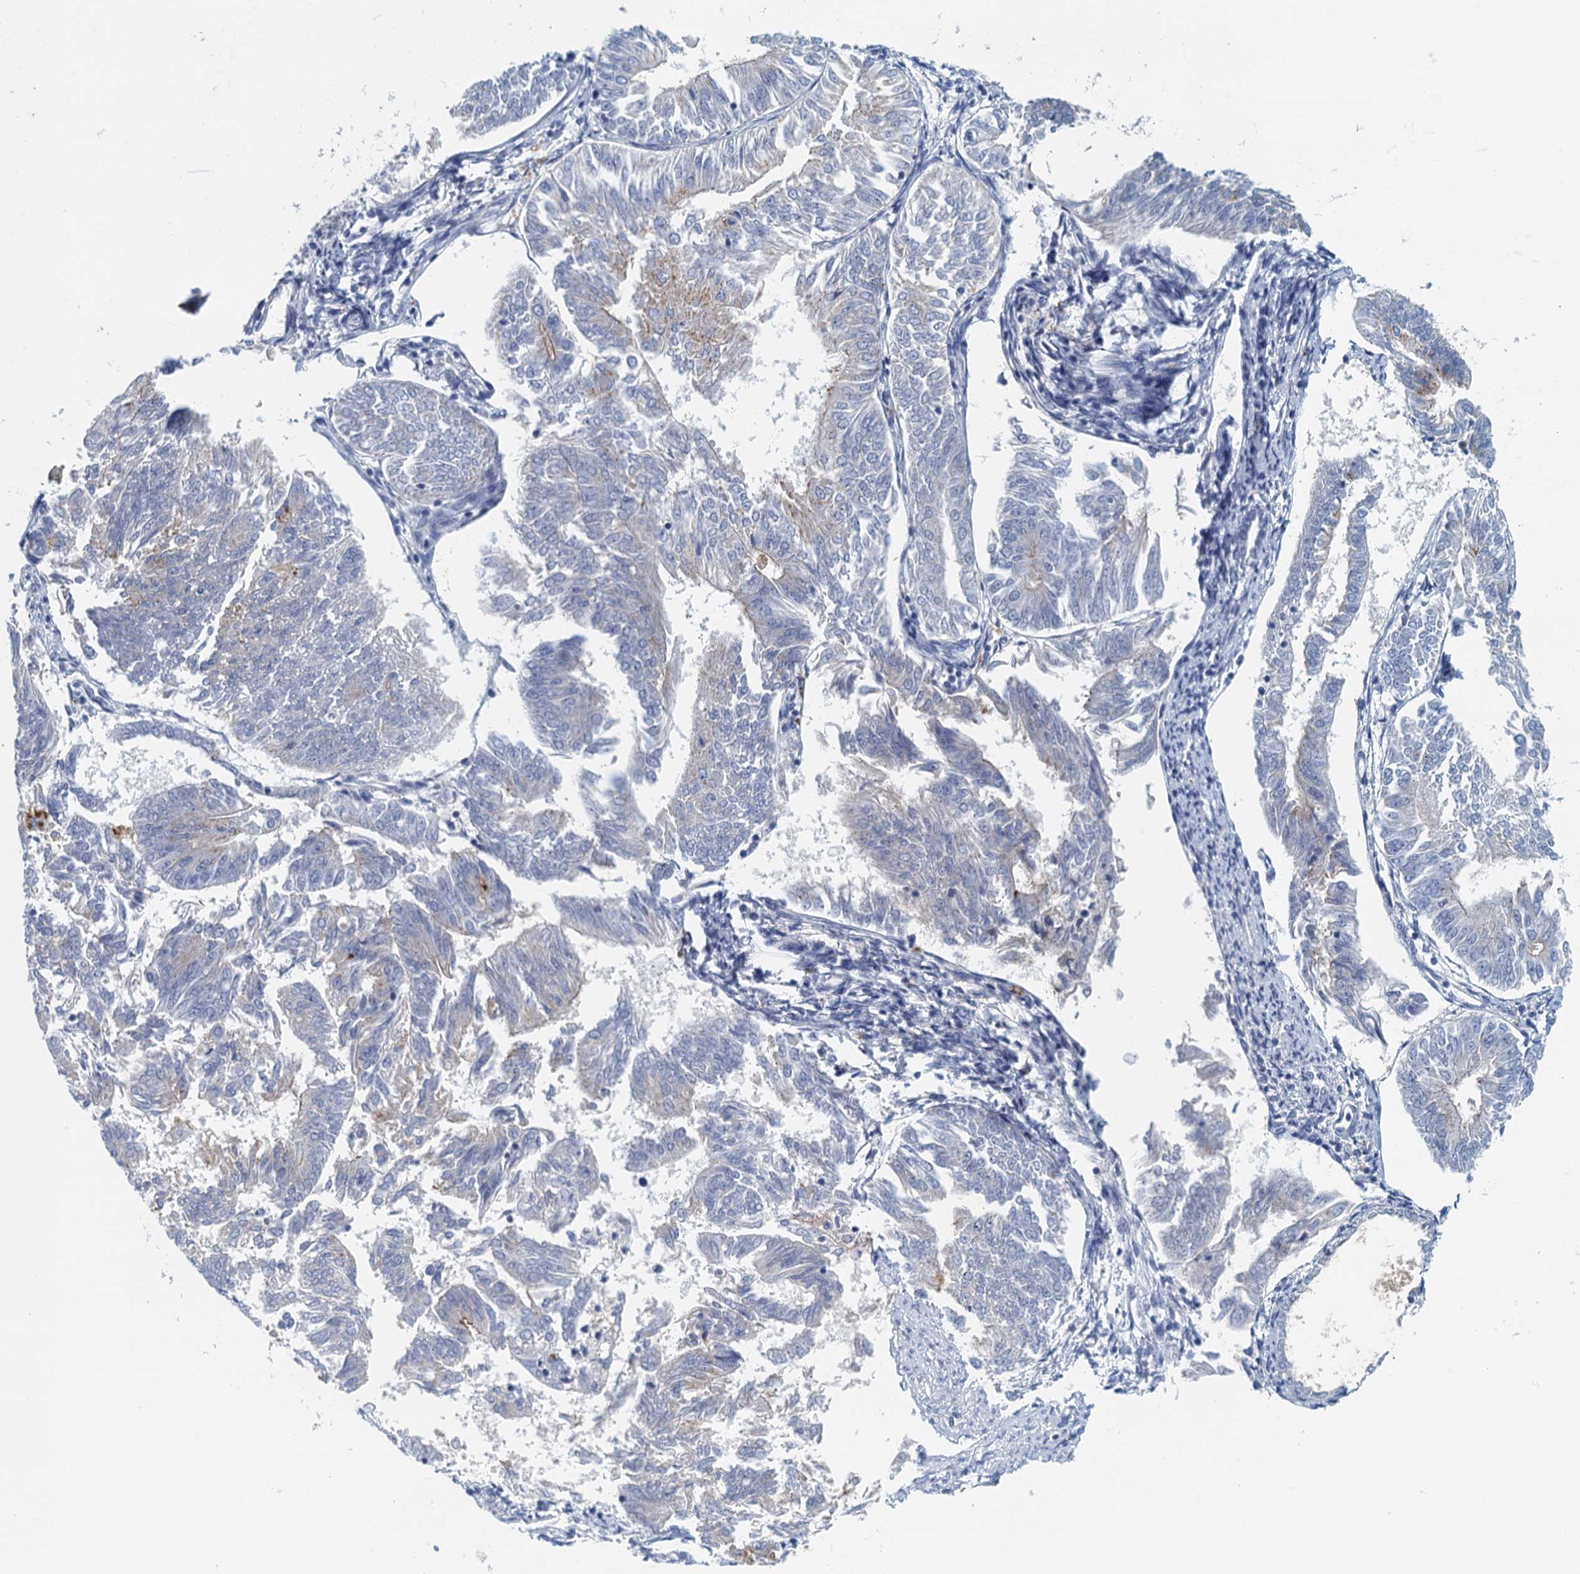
{"staining": {"intensity": "negative", "quantity": "none", "location": "none"}, "tissue": "endometrial cancer", "cell_type": "Tumor cells", "image_type": "cancer", "snomed": [{"axis": "morphology", "description": "Adenocarcinoma, NOS"}, {"axis": "topography", "description": "Endometrium"}], "caption": "Tumor cells show no significant protein expression in endometrial adenocarcinoma.", "gene": "NUBP2", "patient": {"sex": "female", "age": 58}}